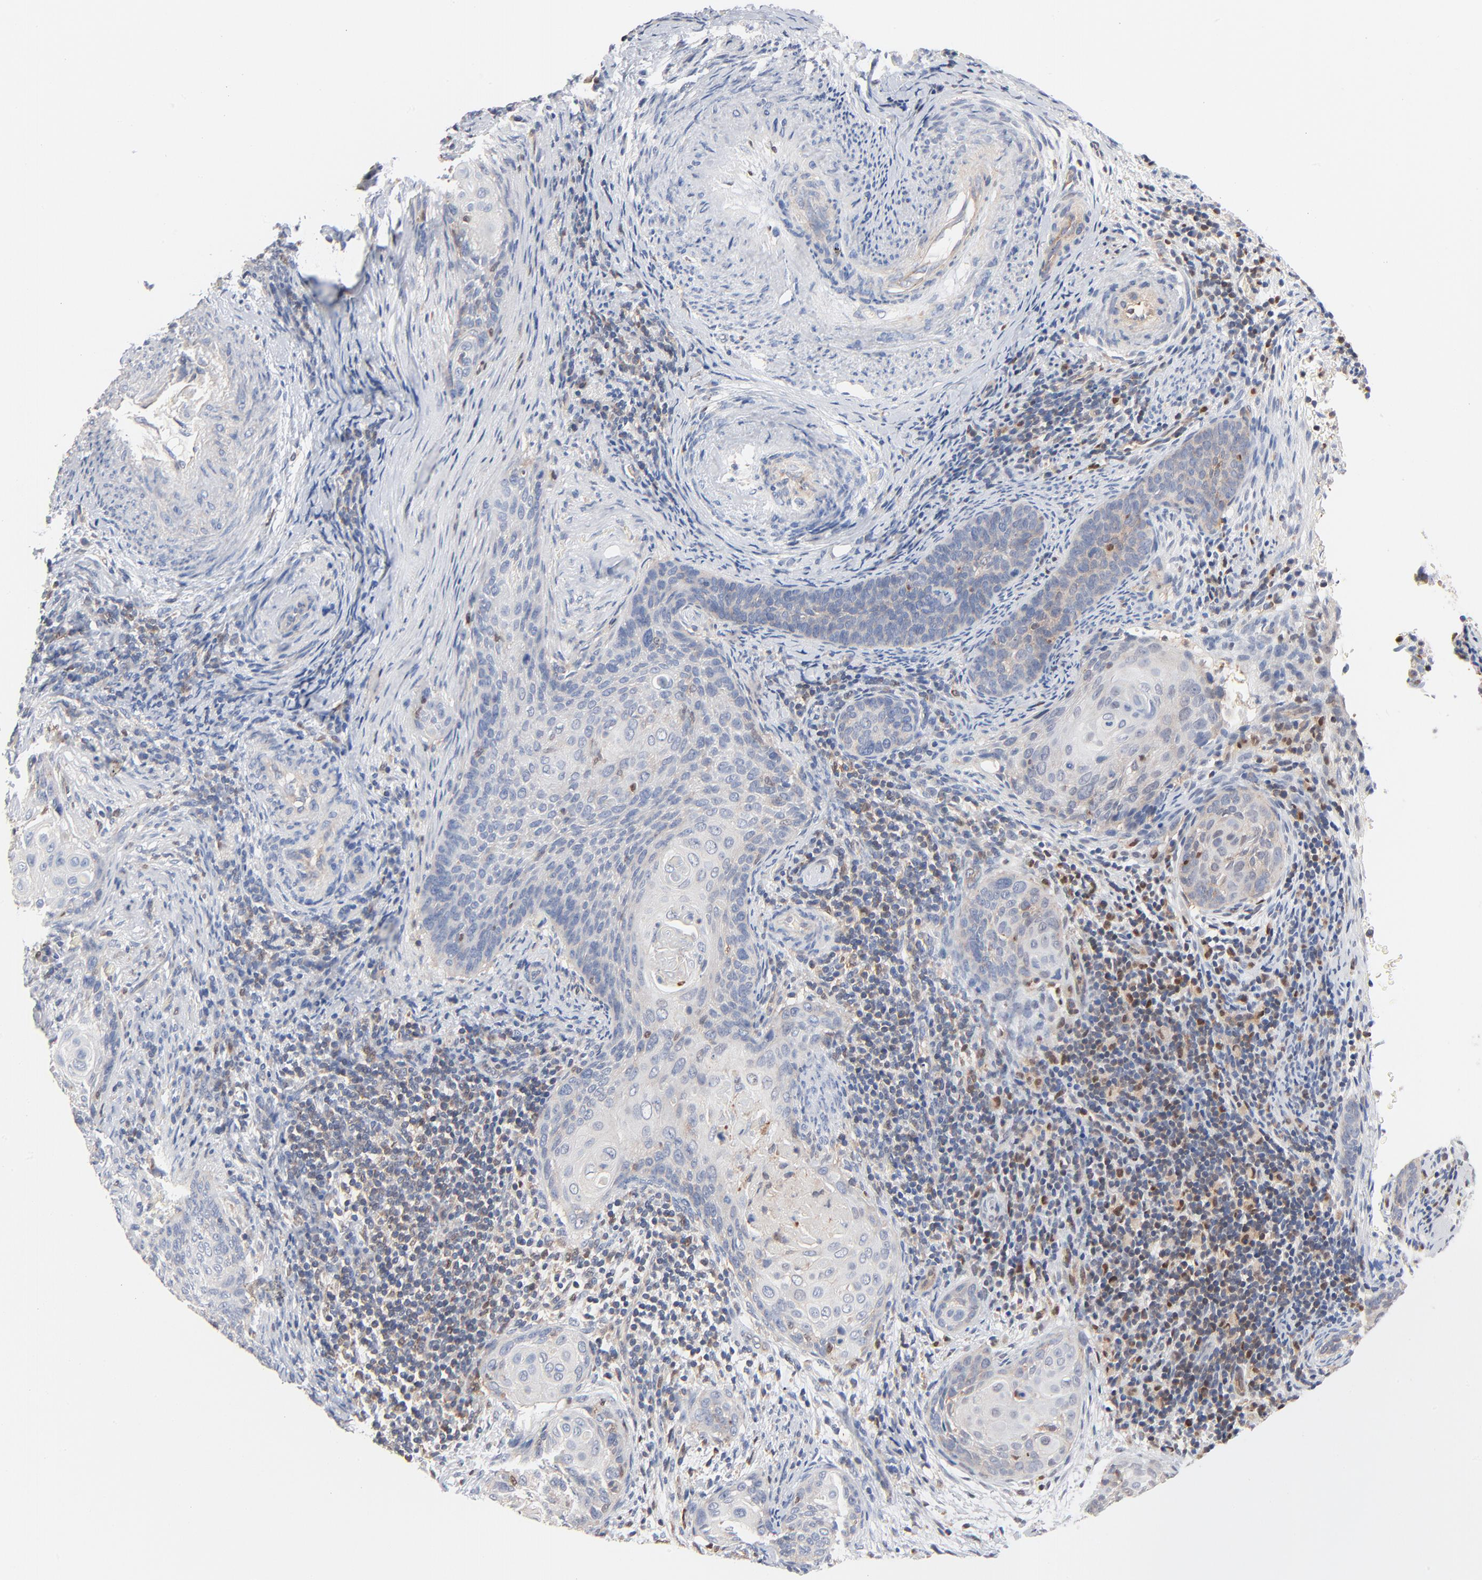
{"staining": {"intensity": "negative", "quantity": "none", "location": "none"}, "tissue": "cervical cancer", "cell_type": "Tumor cells", "image_type": "cancer", "snomed": [{"axis": "morphology", "description": "Squamous cell carcinoma, NOS"}, {"axis": "topography", "description": "Cervix"}], "caption": "This is an immunohistochemistry micrograph of human cervical cancer (squamous cell carcinoma). There is no positivity in tumor cells.", "gene": "ARHGEF6", "patient": {"sex": "female", "age": 33}}